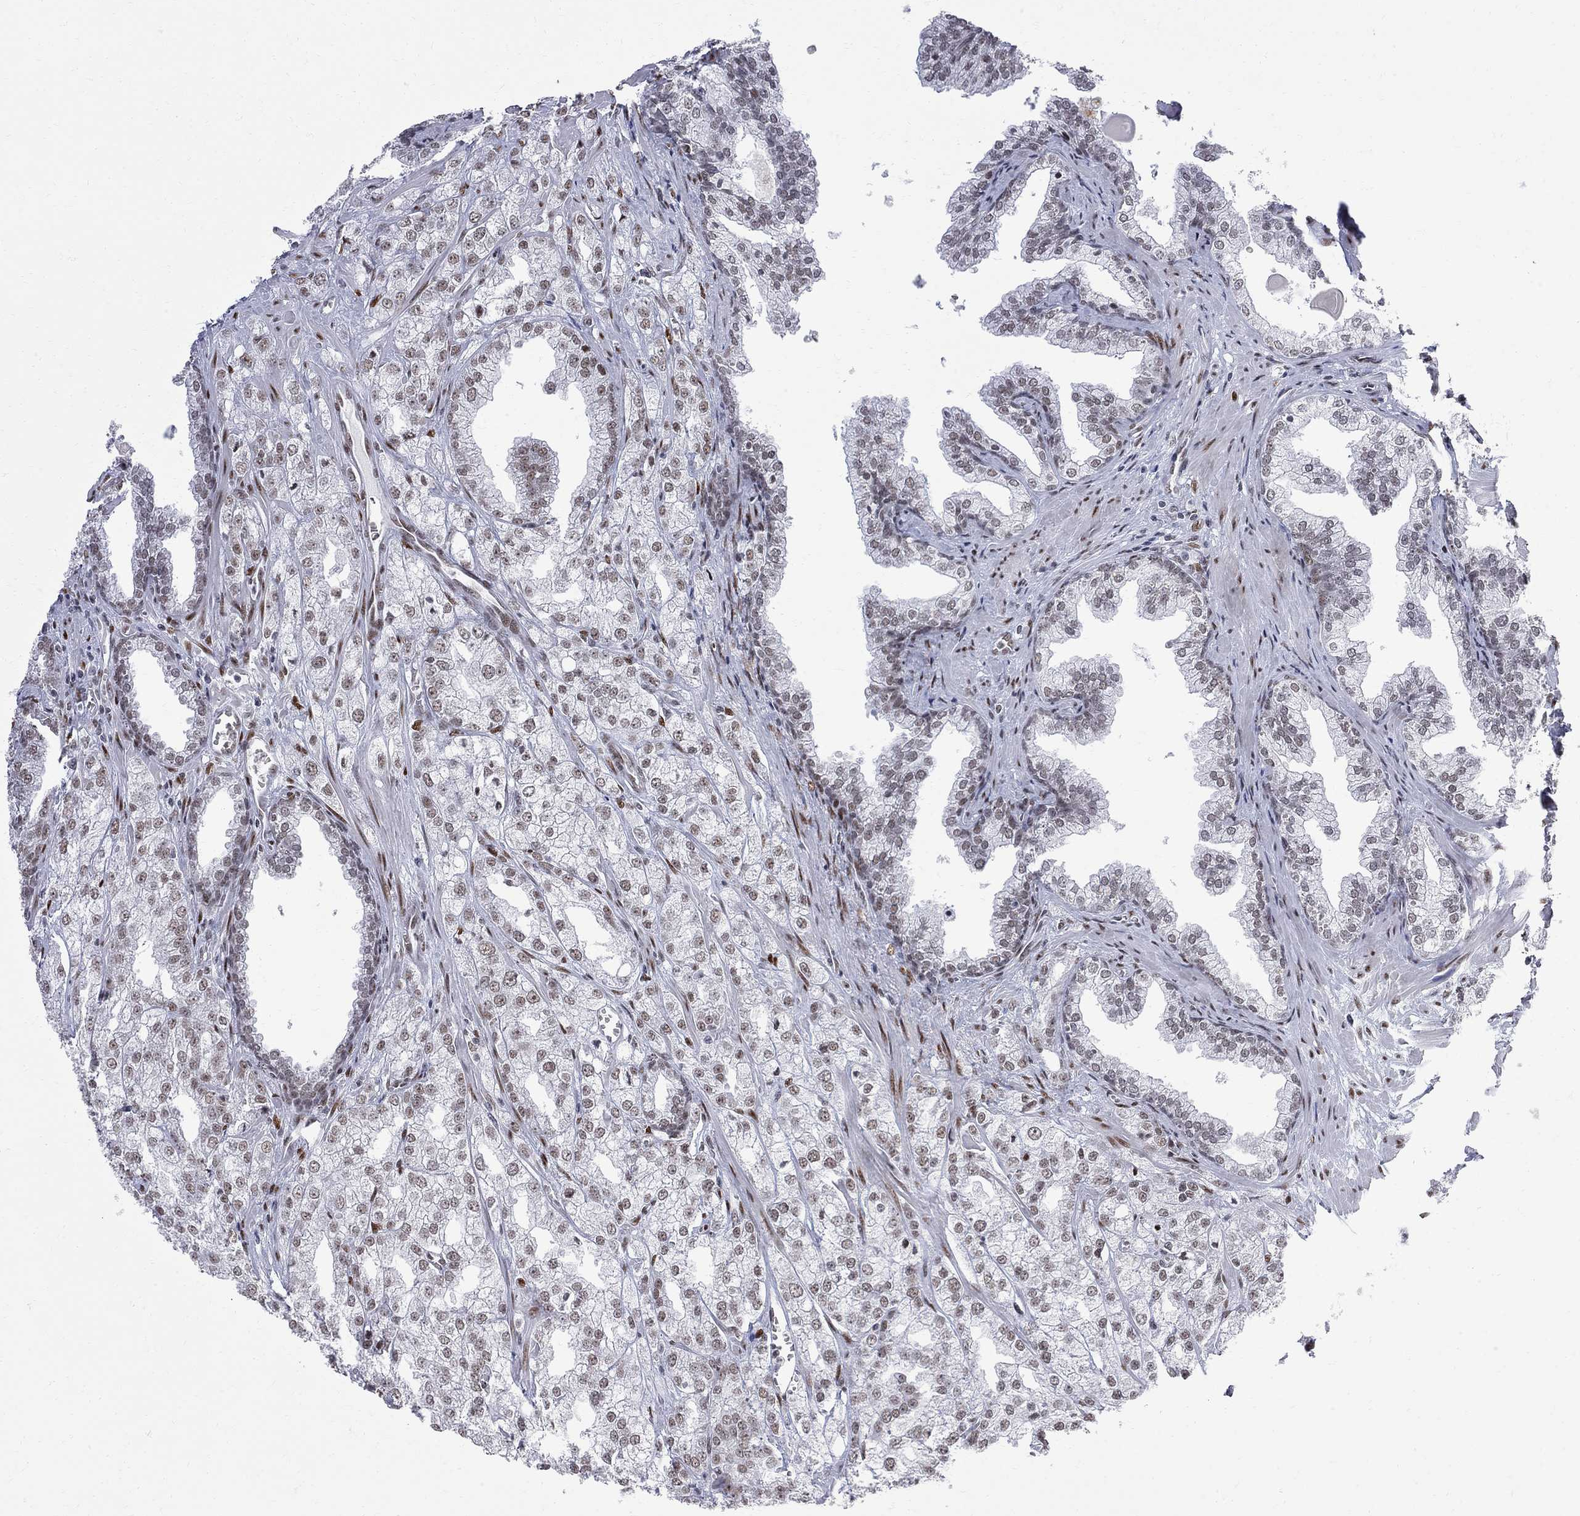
{"staining": {"intensity": "weak", "quantity": ">75%", "location": "nuclear"}, "tissue": "prostate cancer", "cell_type": "Tumor cells", "image_type": "cancer", "snomed": [{"axis": "morphology", "description": "Adenocarcinoma, NOS"}, {"axis": "topography", "description": "Prostate"}], "caption": "Protein expression analysis of prostate cancer demonstrates weak nuclear staining in approximately >75% of tumor cells. Immunohistochemistry (ihc) stains the protein of interest in brown and the nuclei are stained blue.", "gene": "ZBTB47", "patient": {"sex": "male", "age": 70}}